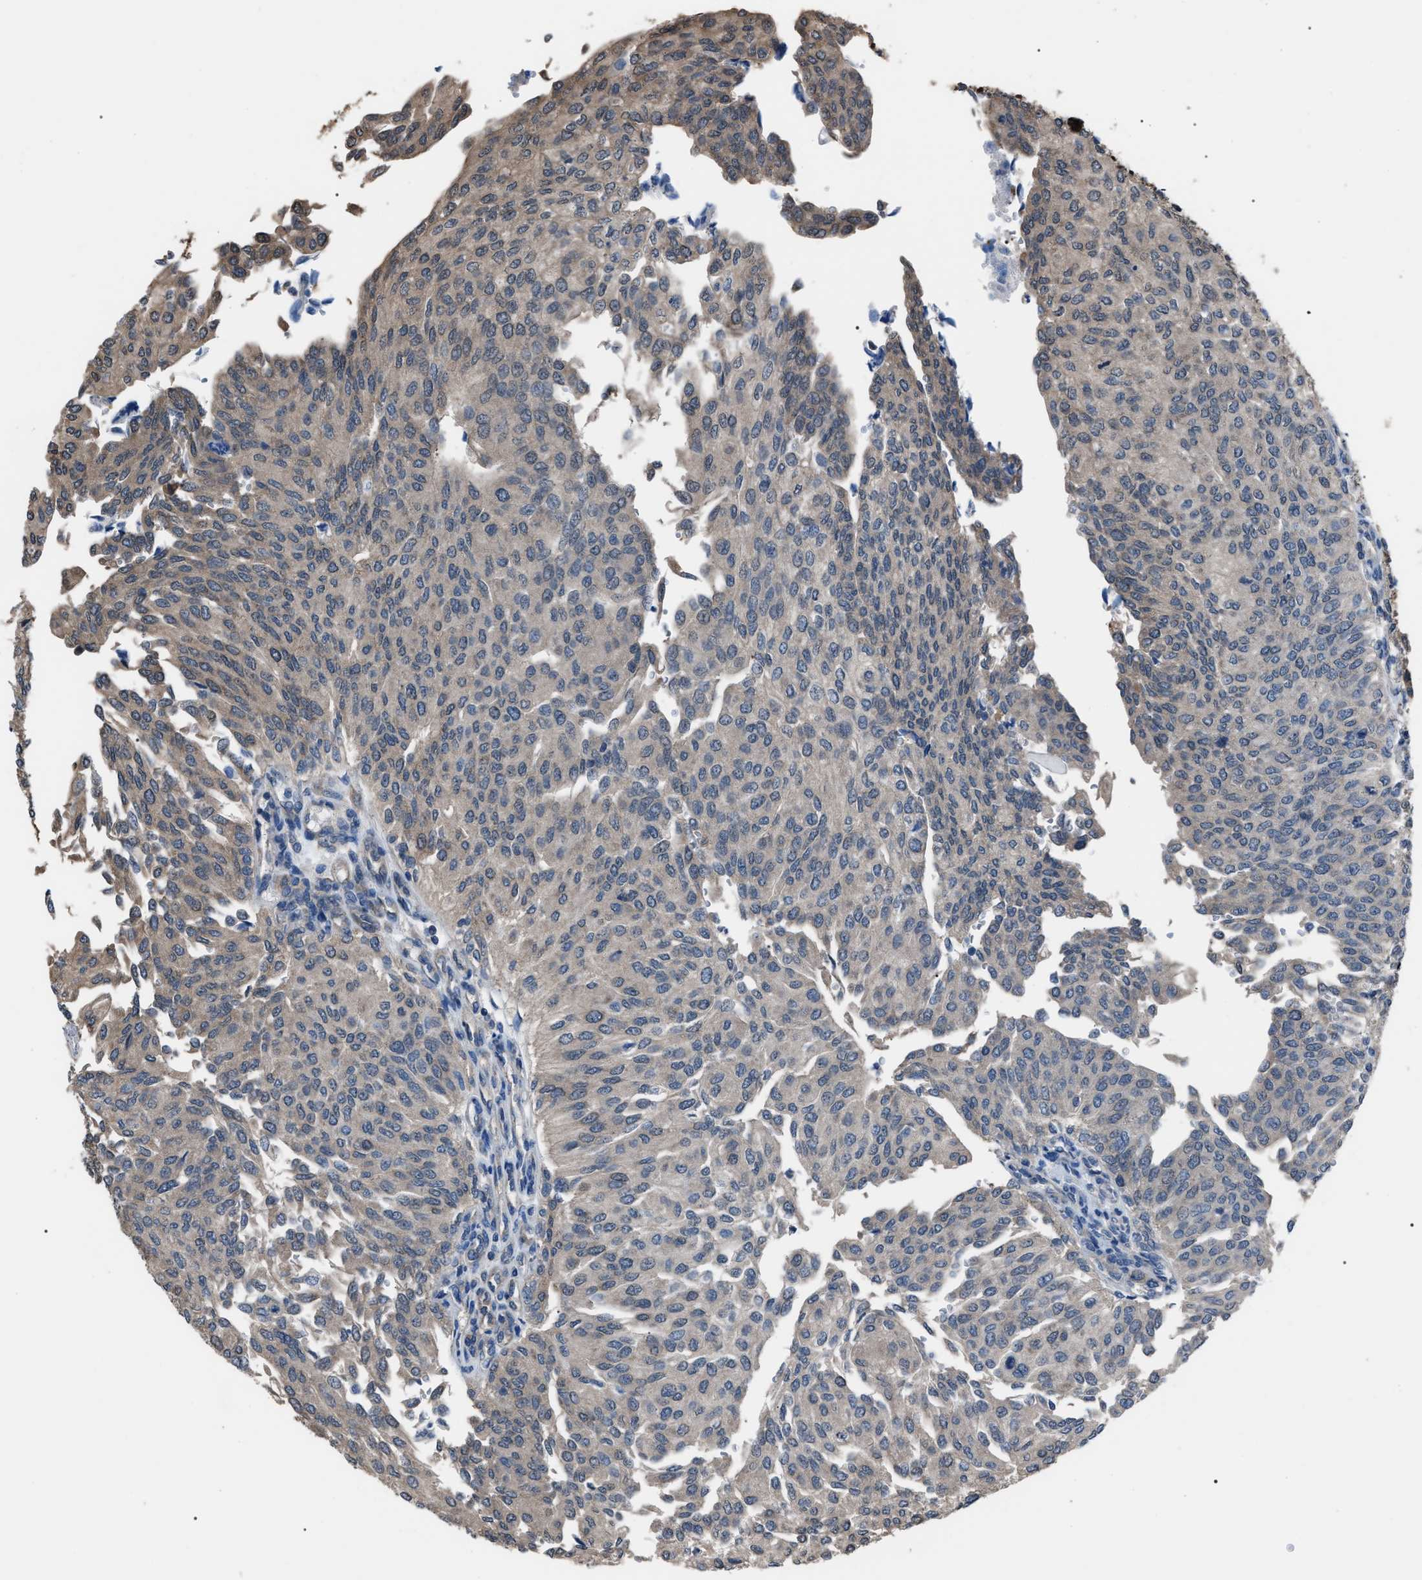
{"staining": {"intensity": "negative", "quantity": "none", "location": "none"}, "tissue": "urothelial cancer", "cell_type": "Tumor cells", "image_type": "cancer", "snomed": [{"axis": "morphology", "description": "Urothelial carcinoma, Low grade"}, {"axis": "topography", "description": "Urinary bladder"}], "caption": "Immunohistochemical staining of human urothelial carcinoma (low-grade) shows no significant expression in tumor cells. (IHC, brightfield microscopy, high magnification).", "gene": "PDCD5", "patient": {"sex": "female", "age": 79}}